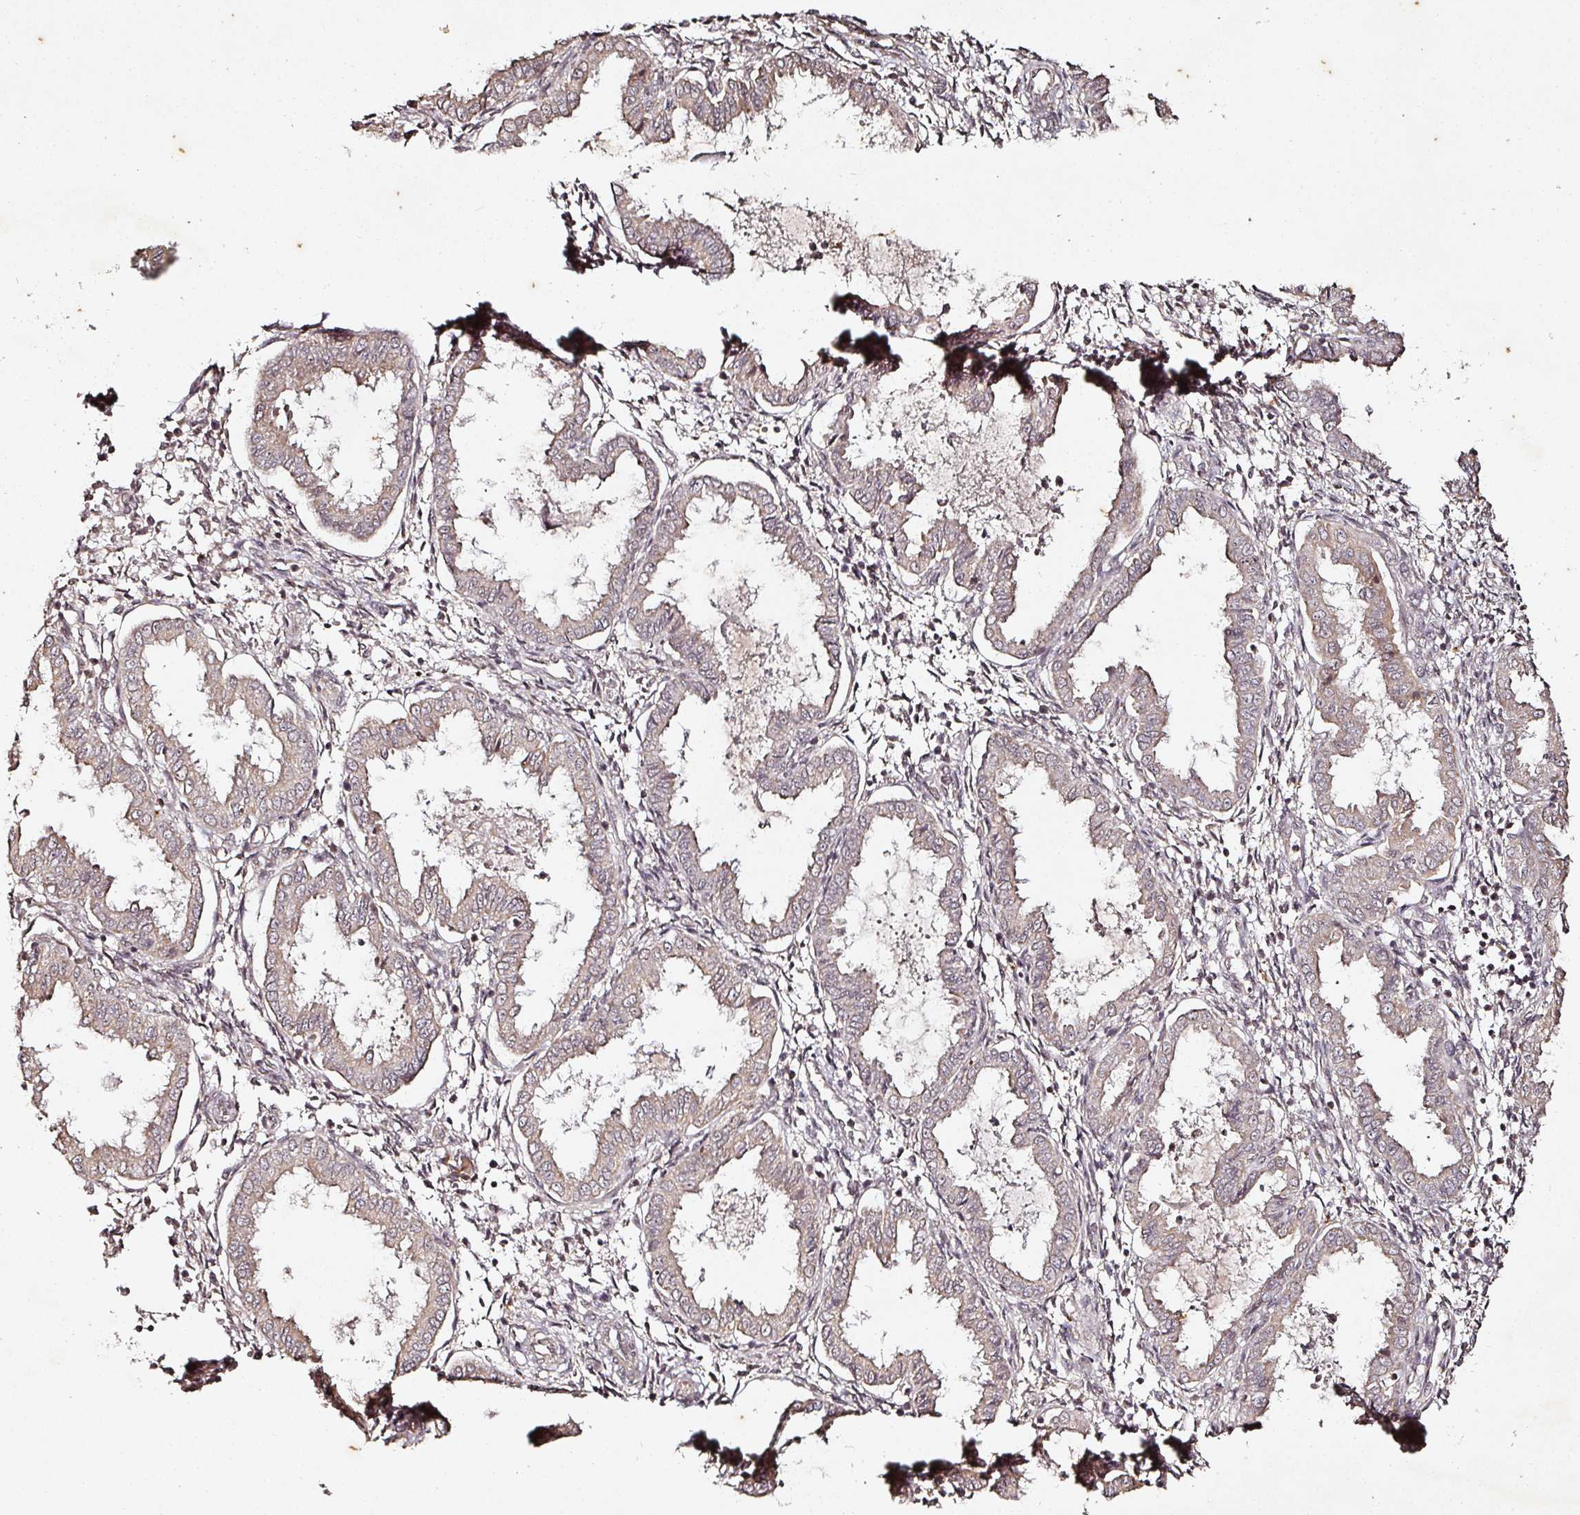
{"staining": {"intensity": "weak", "quantity": "<25%", "location": "cytoplasmic/membranous"}, "tissue": "endometrium", "cell_type": "Cells in endometrial stroma", "image_type": "normal", "snomed": [{"axis": "morphology", "description": "Normal tissue, NOS"}, {"axis": "topography", "description": "Endometrium"}], "caption": "Image shows no protein expression in cells in endometrial stroma of benign endometrium.", "gene": "CAPN5", "patient": {"sex": "female", "age": 33}}